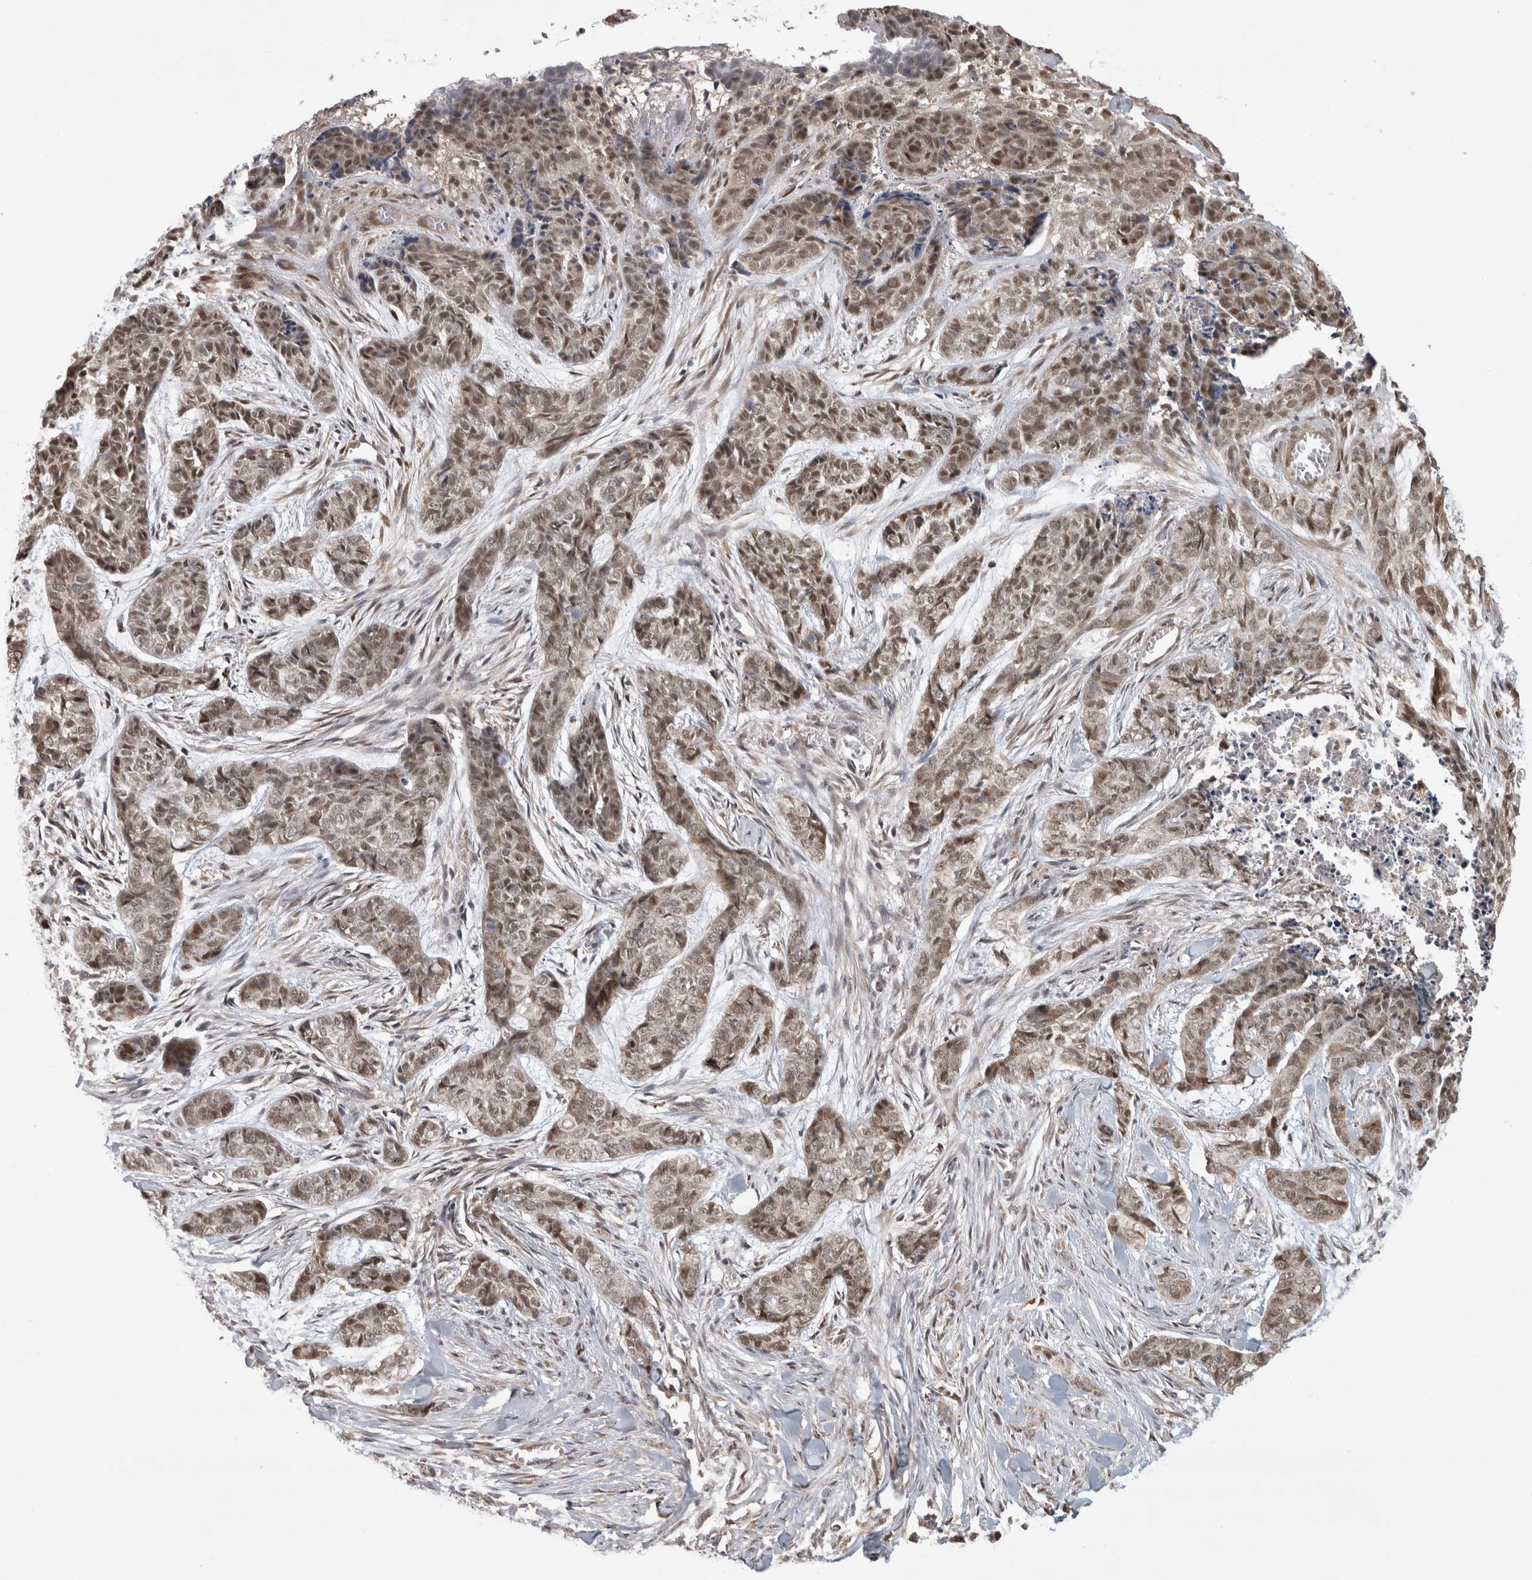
{"staining": {"intensity": "moderate", "quantity": ">75%", "location": "nuclear"}, "tissue": "skin cancer", "cell_type": "Tumor cells", "image_type": "cancer", "snomed": [{"axis": "morphology", "description": "Basal cell carcinoma"}, {"axis": "topography", "description": "Skin"}], "caption": "This photomicrograph demonstrates skin basal cell carcinoma stained with immunohistochemistry to label a protein in brown. The nuclear of tumor cells show moderate positivity for the protein. Nuclei are counter-stained blue.", "gene": "NAB2", "patient": {"sex": "female", "age": 64}}